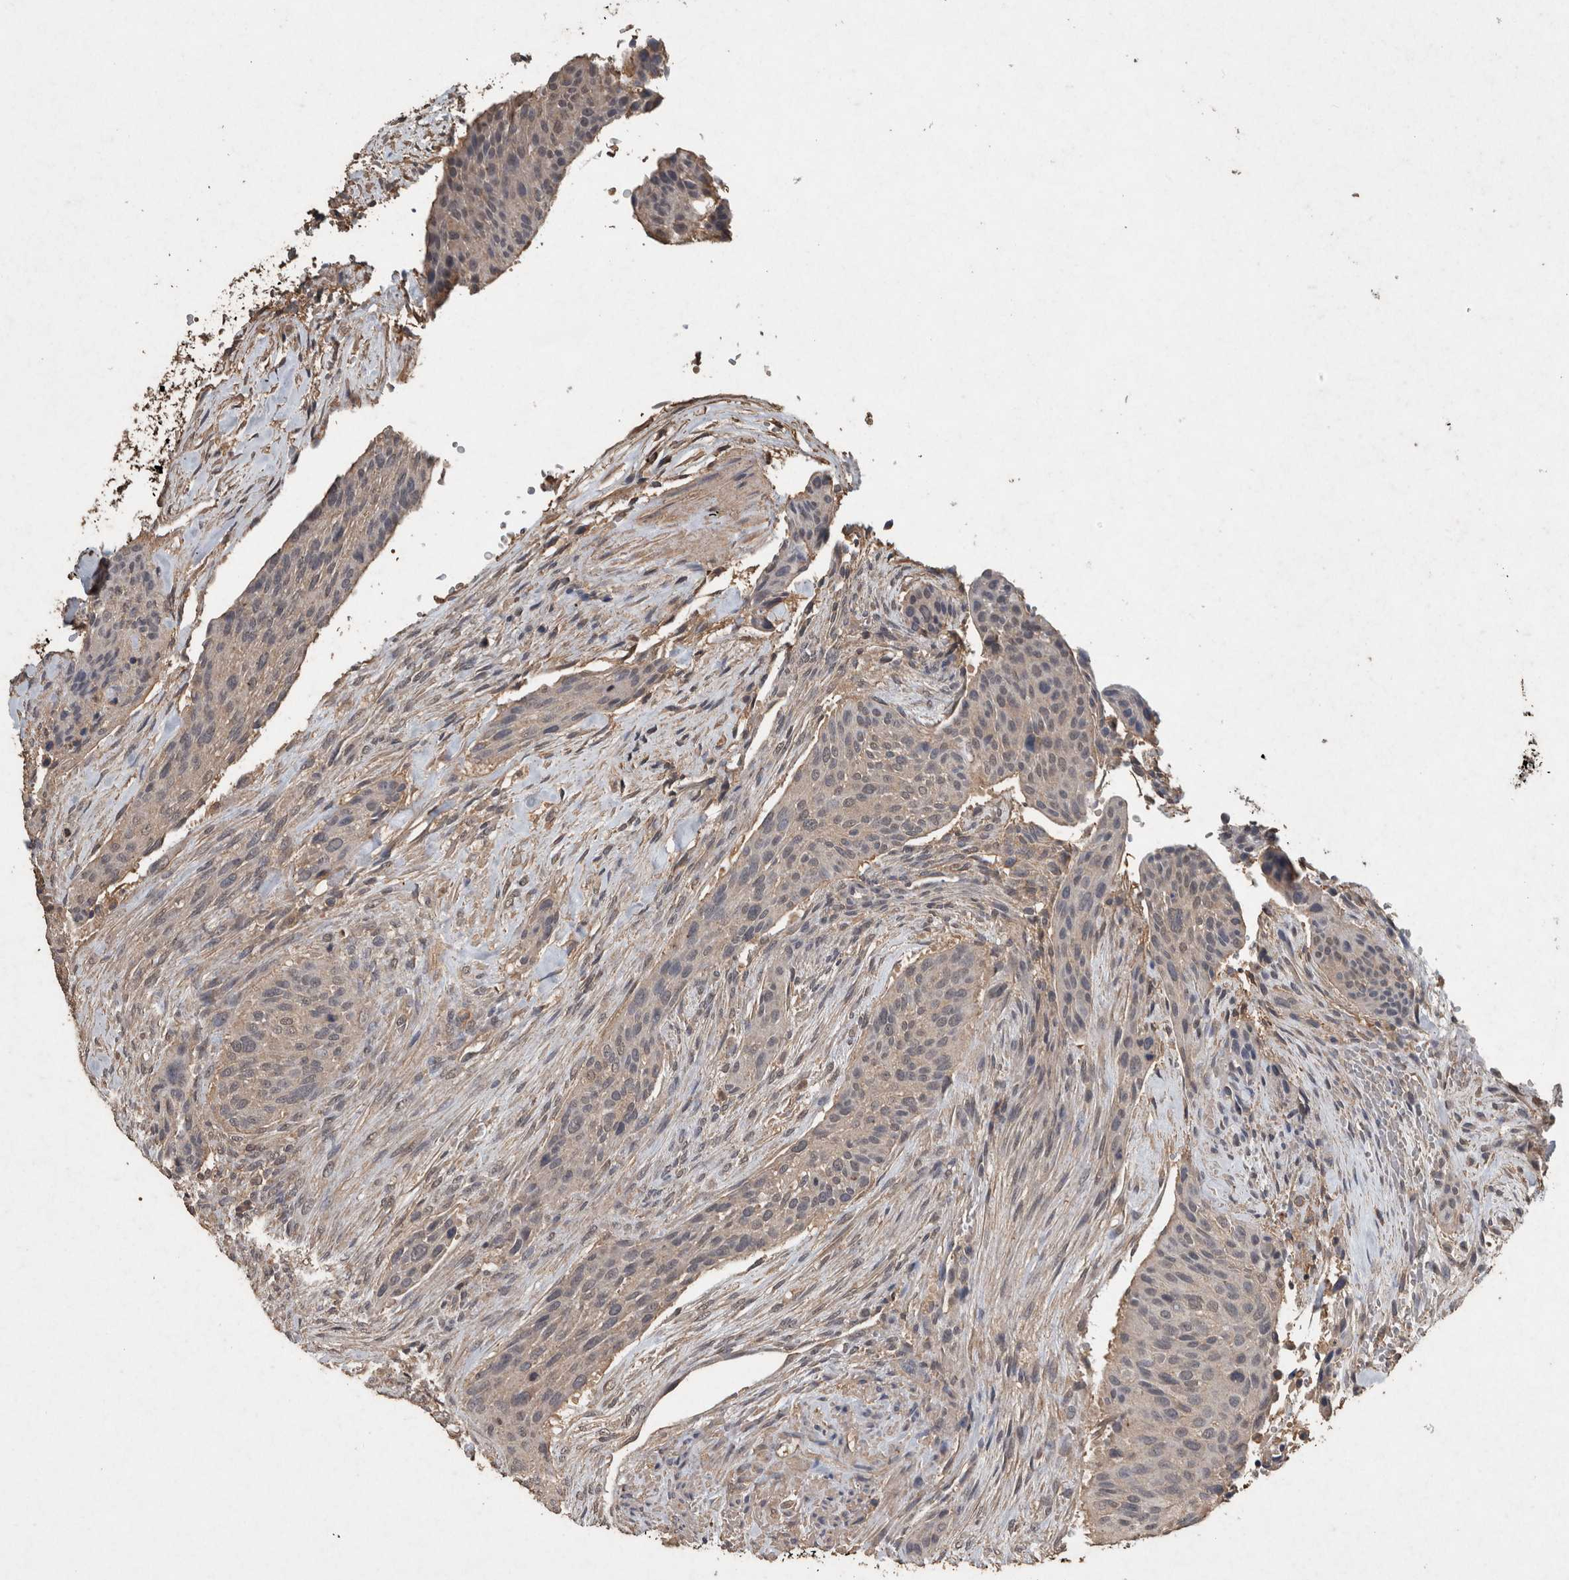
{"staining": {"intensity": "weak", "quantity": "<25%", "location": "cytoplasmic/membranous"}, "tissue": "urothelial cancer", "cell_type": "Tumor cells", "image_type": "cancer", "snomed": [{"axis": "morphology", "description": "Urothelial carcinoma, High grade"}, {"axis": "topography", "description": "Urinary bladder"}], "caption": "Immunohistochemistry of human urothelial cancer demonstrates no staining in tumor cells.", "gene": "FGFRL1", "patient": {"sex": "male", "age": 35}}